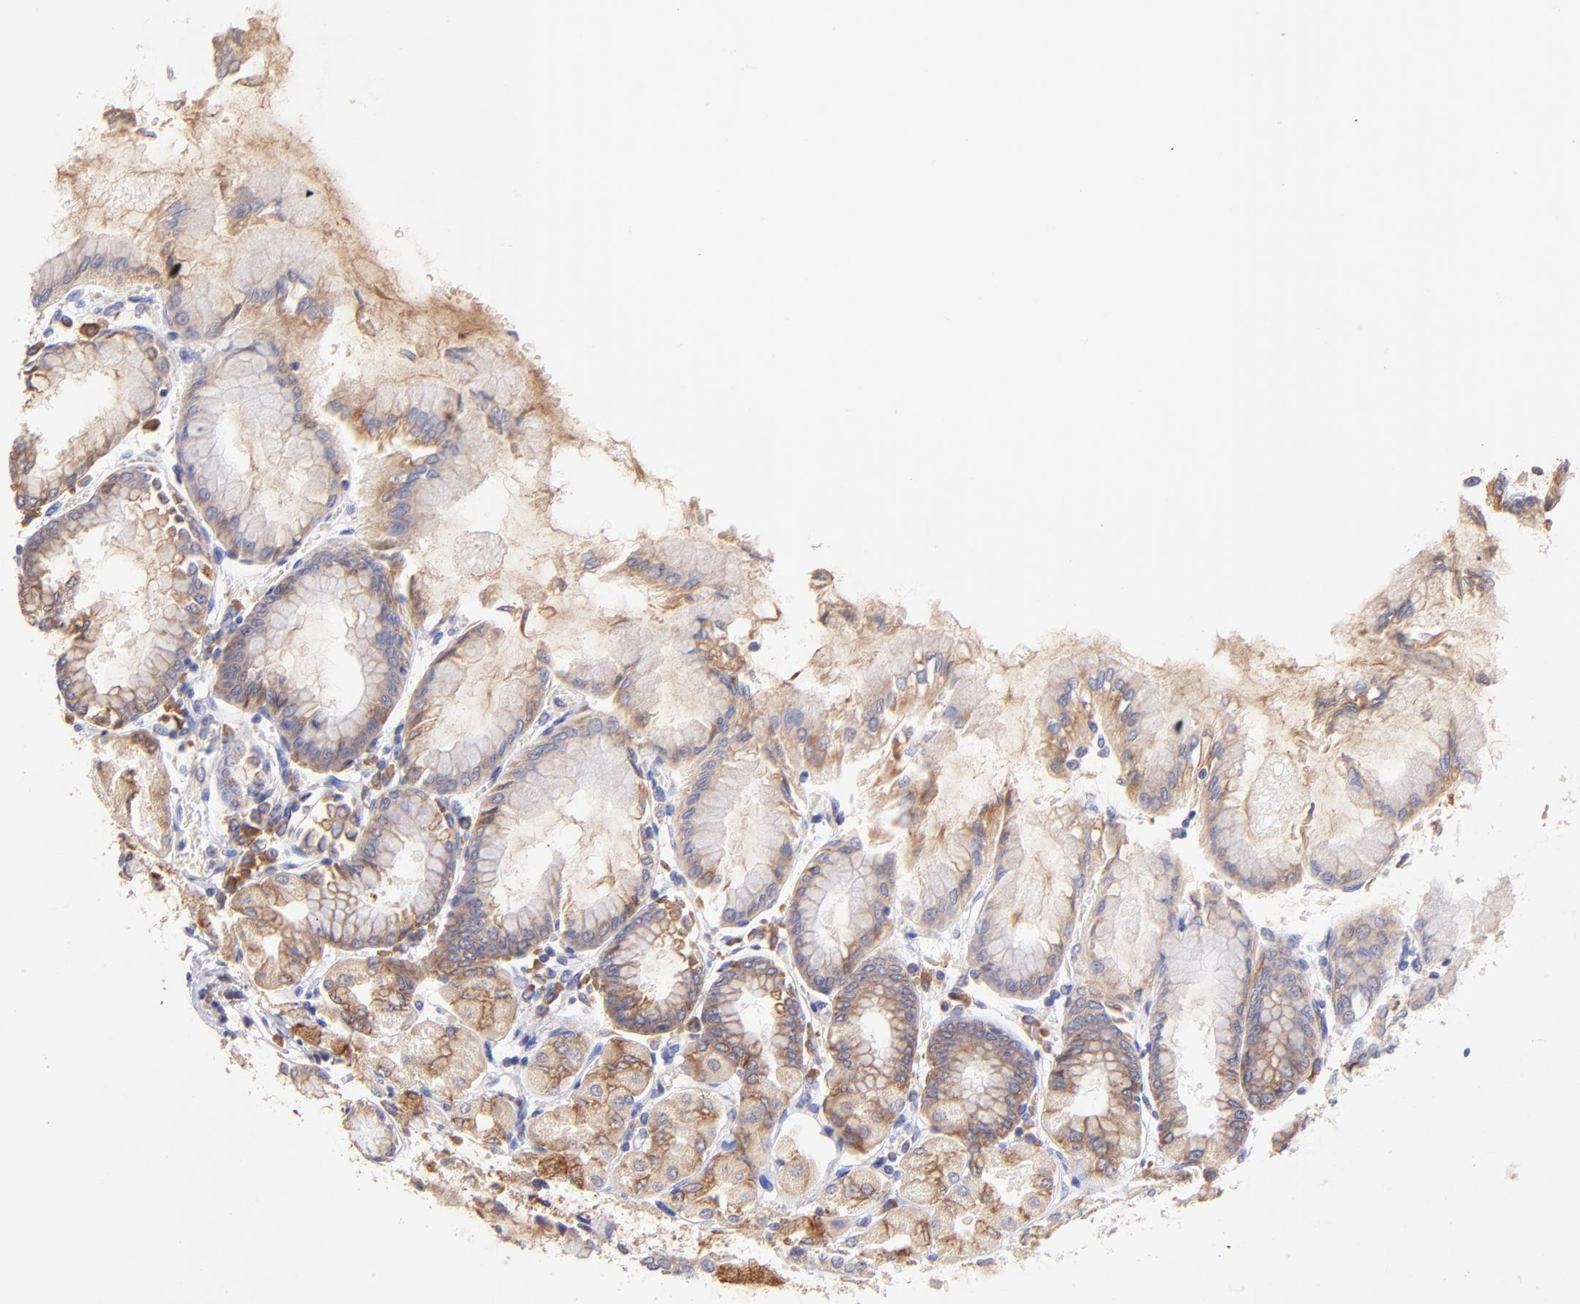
{"staining": {"intensity": "moderate", "quantity": "25%-75%", "location": "cytoplasmic/membranous"}, "tissue": "stomach", "cell_type": "Glandular cells", "image_type": "normal", "snomed": [{"axis": "morphology", "description": "Normal tissue, NOS"}, {"axis": "topography", "description": "Stomach, upper"}], "caption": "Glandular cells display medium levels of moderate cytoplasmic/membranous positivity in about 25%-75% of cells in unremarkable human stomach.", "gene": "RPL11", "patient": {"sex": "female", "age": 56}}